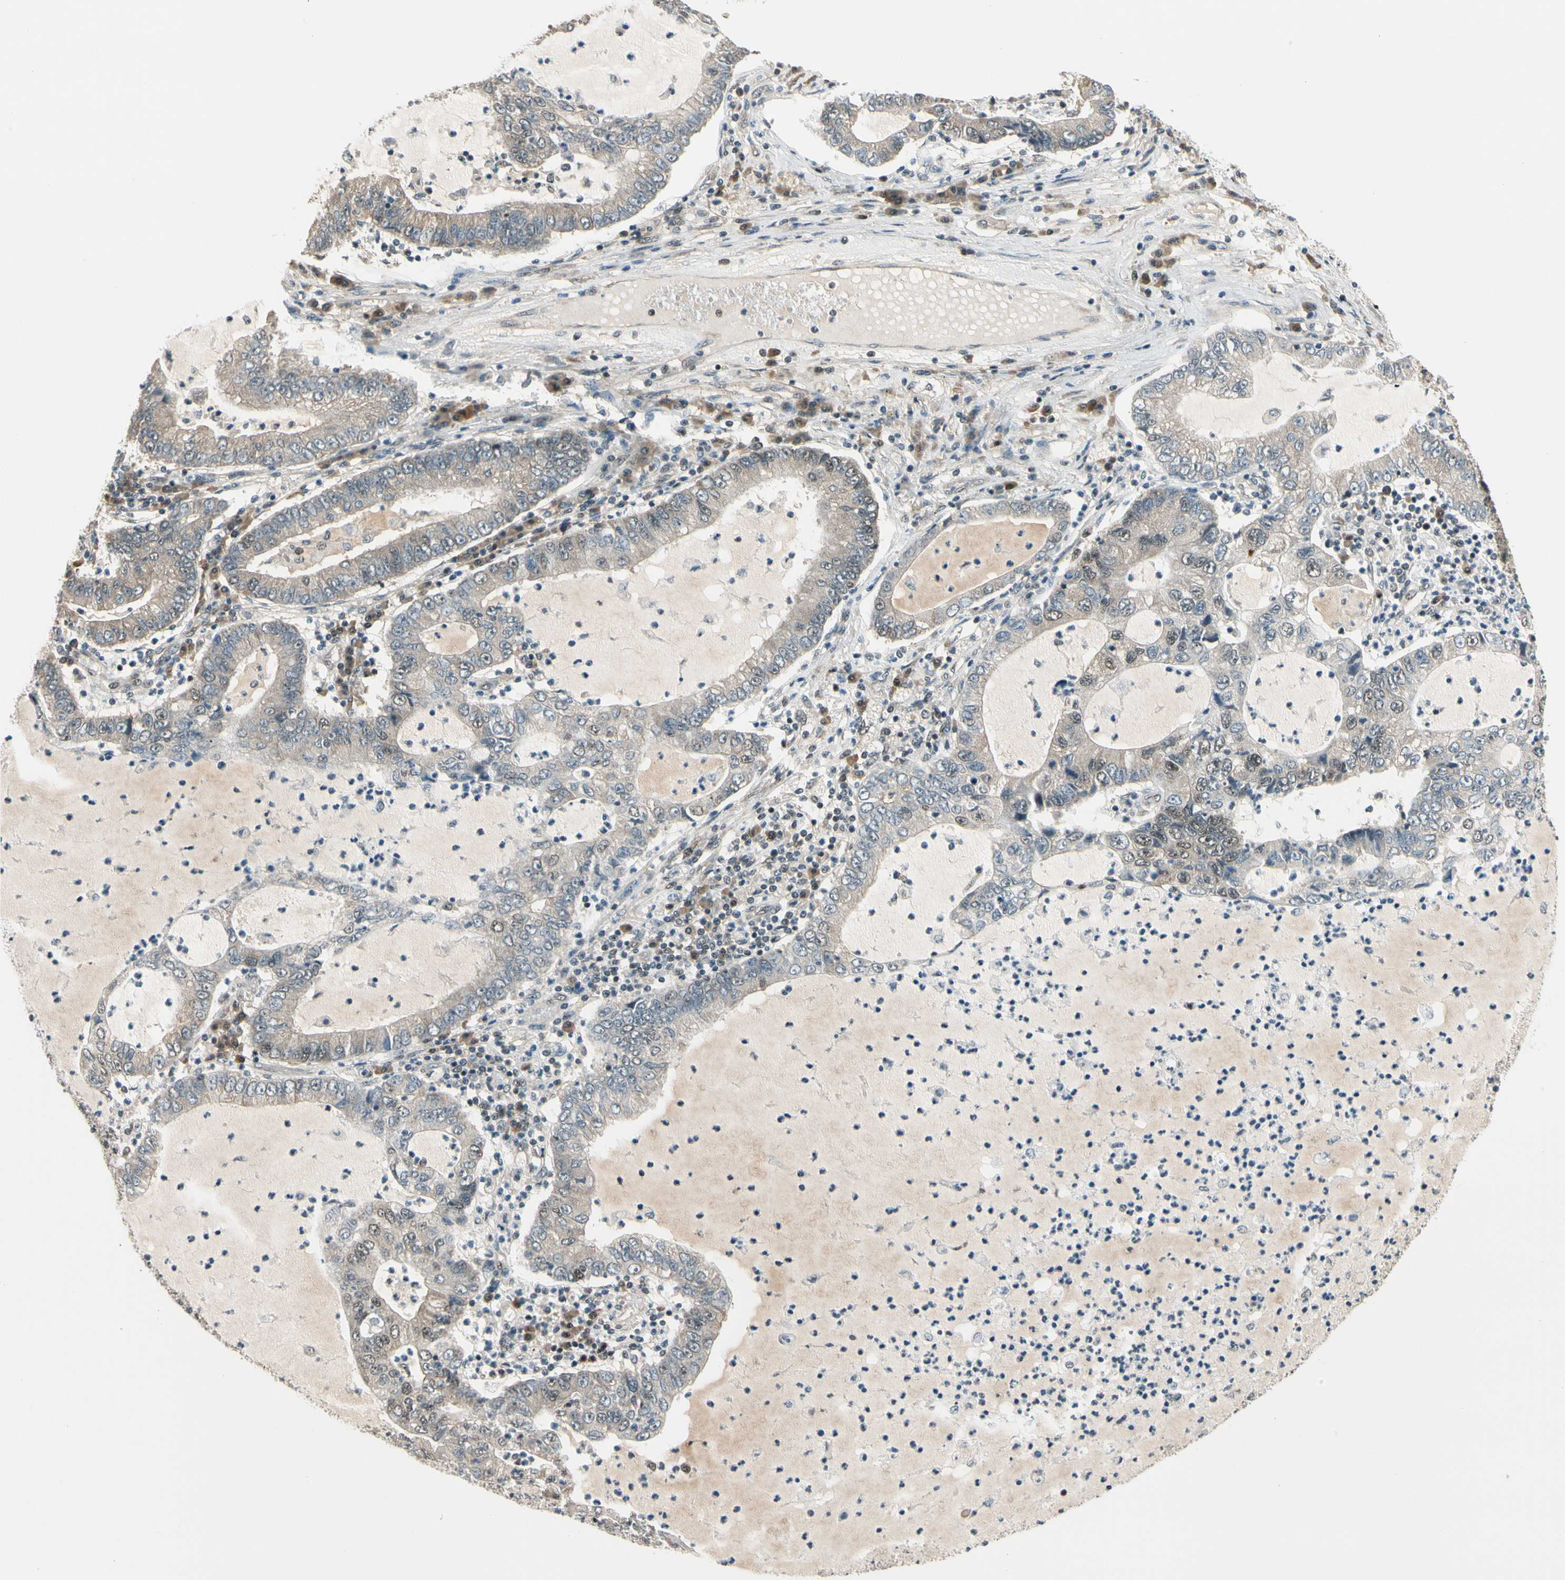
{"staining": {"intensity": "weak", "quantity": ">75%", "location": "cytoplasmic/membranous"}, "tissue": "lung cancer", "cell_type": "Tumor cells", "image_type": "cancer", "snomed": [{"axis": "morphology", "description": "Adenocarcinoma, NOS"}, {"axis": "topography", "description": "Lung"}], "caption": "DAB (3,3'-diaminobenzidine) immunohistochemical staining of lung cancer (adenocarcinoma) shows weak cytoplasmic/membranous protein expression in approximately >75% of tumor cells.", "gene": "MCPH1", "patient": {"sex": "female", "age": 51}}